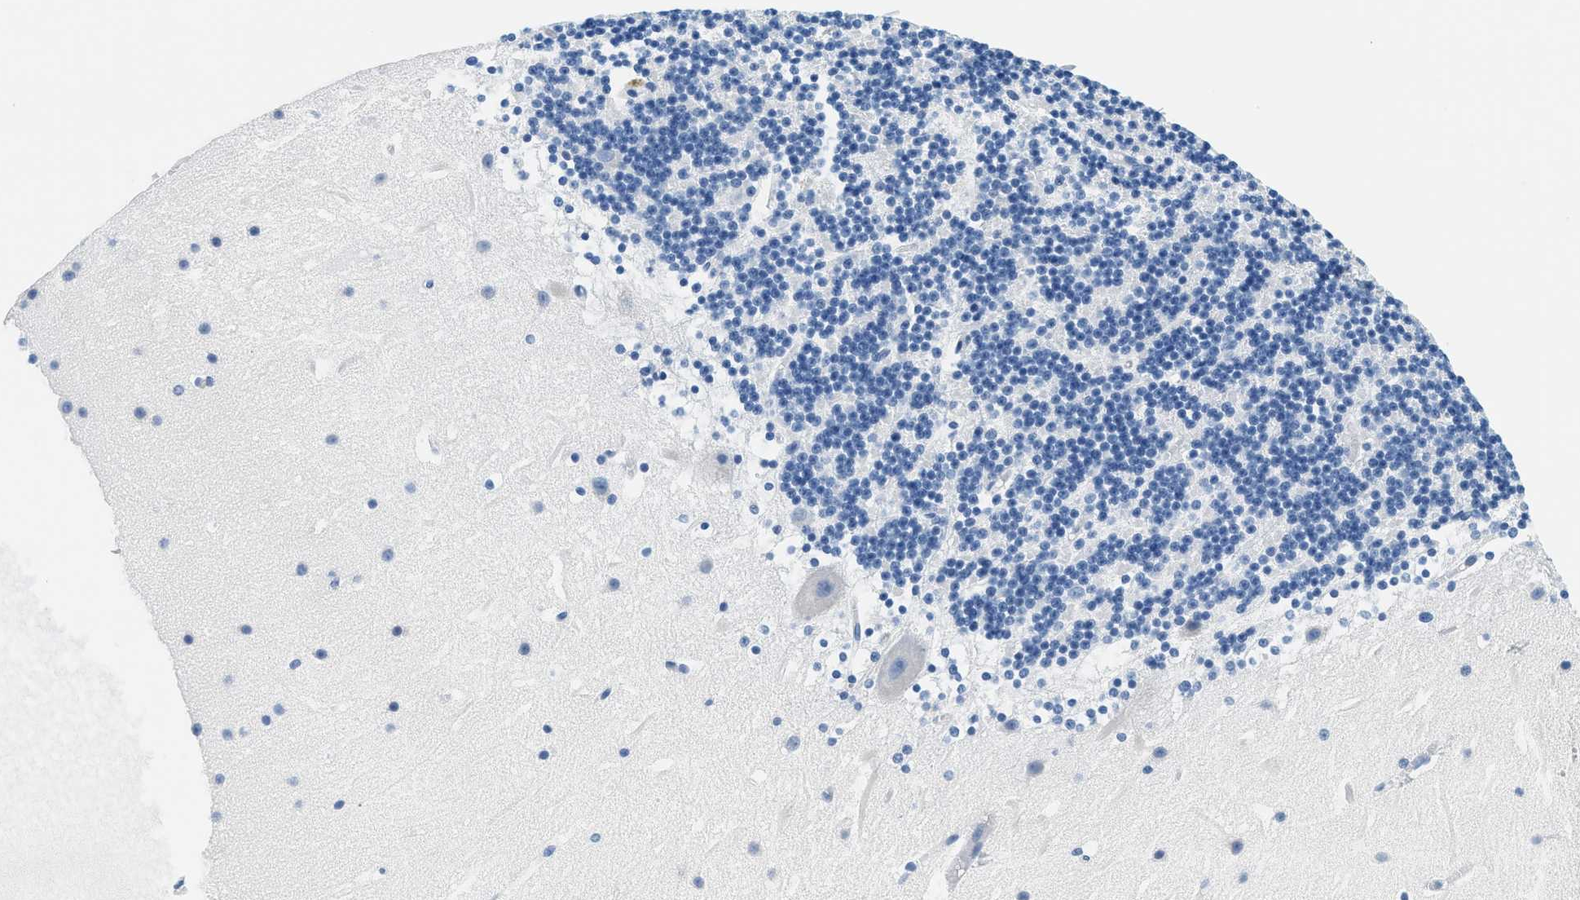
{"staining": {"intensity": "negative", "quantity": "none", "location": "none"}, "tissue": "cerebellum", "cell_type": "Cells in granular layer", "image_type": "normal", "snomed": [{"axis": "morphology", "description": "Normal tissue, NOS"}, {"axis": "topography", "description": "Cerebellum"}], "caption": "IHC of unremarkable human cerebellum reveals no positivity in cells in granular layer.", "gene": "STXBP2", "patient": {"sex": "male", "age": 45}}